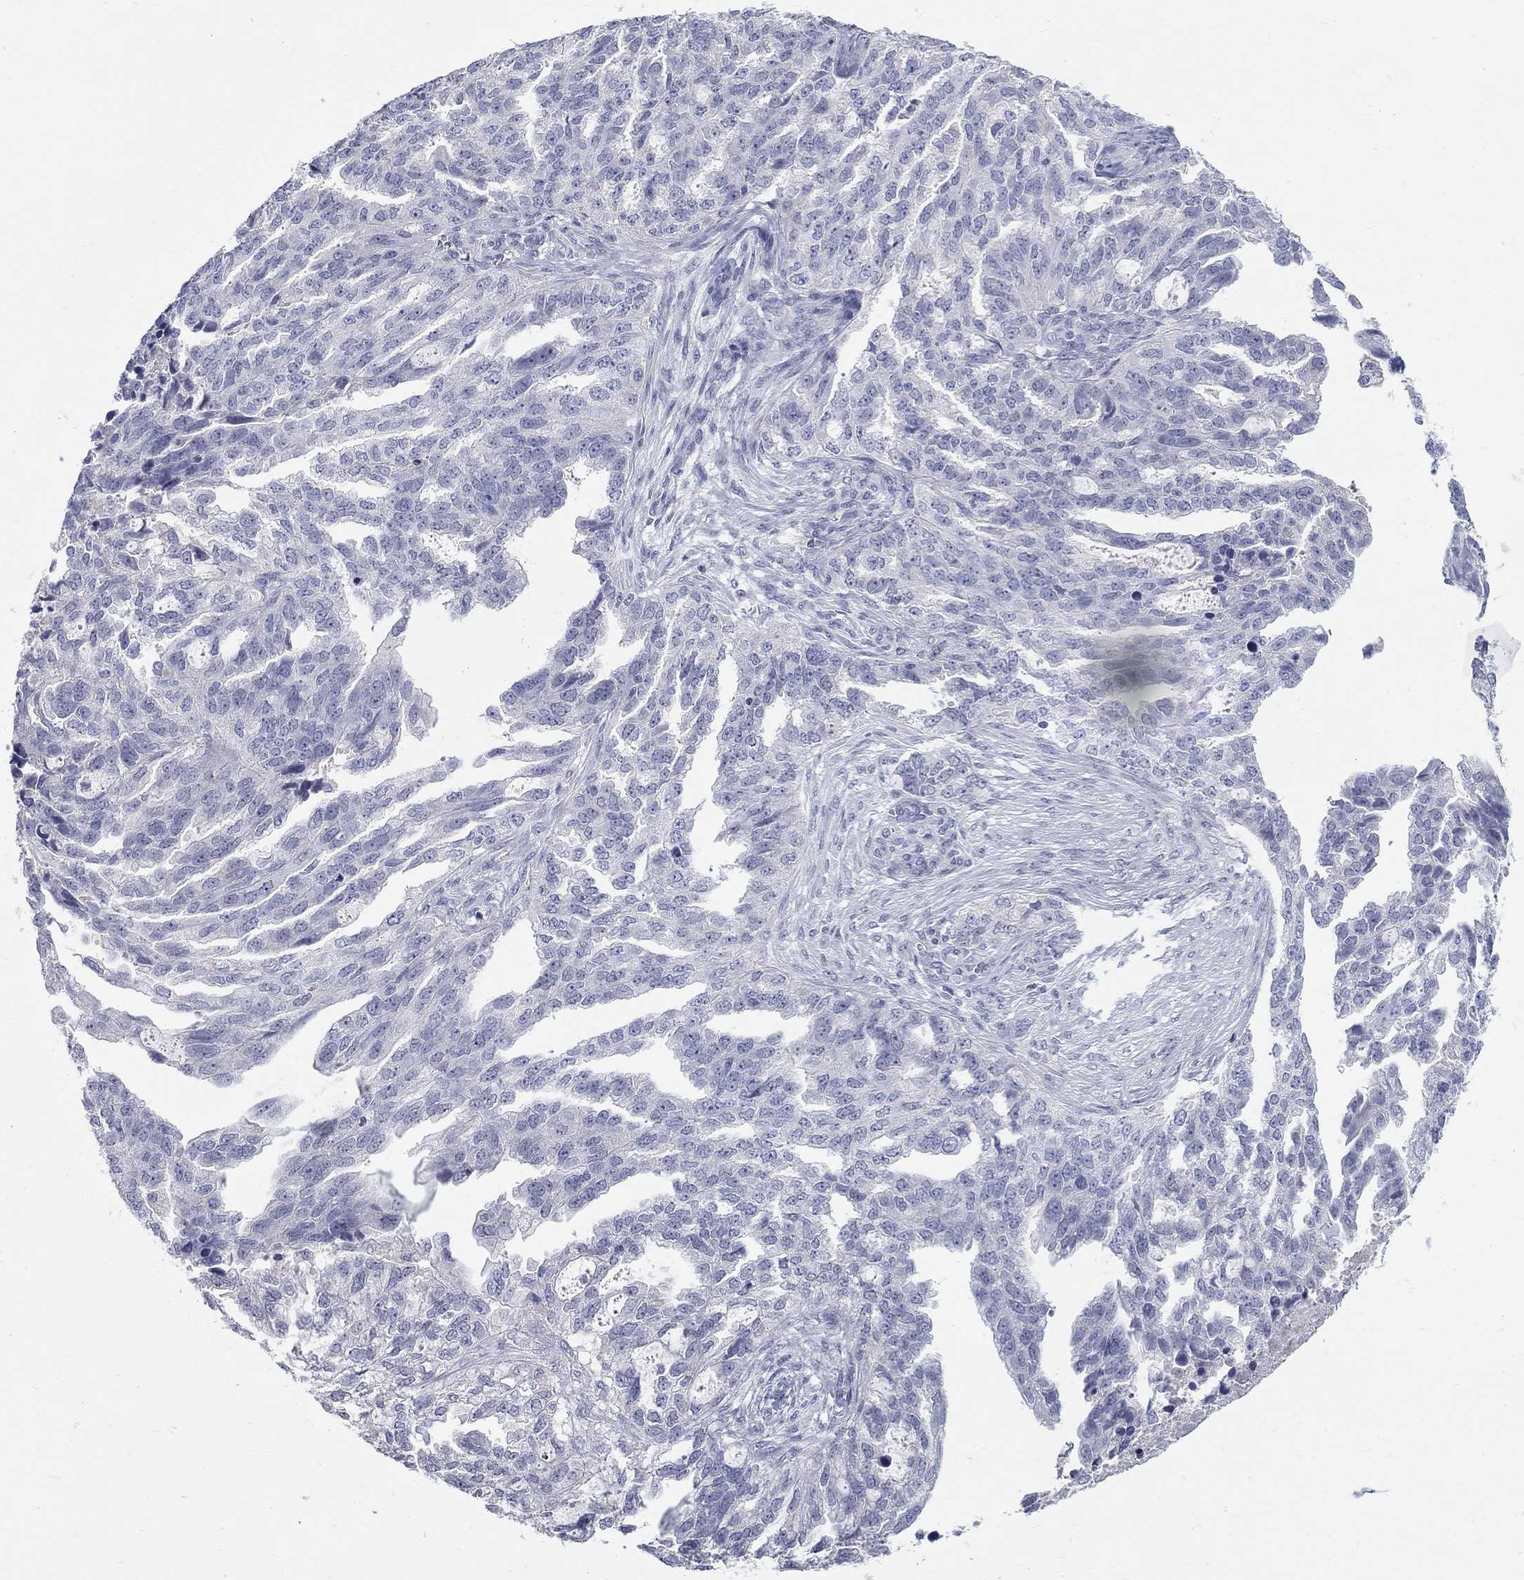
{"staining": {"intensity": "negative", "quantity": "none", "location": "none"}, "tissue": "ovarian cancer", "cell_type": "Tumor cells", "image_type": "cancer", "snomed": [{"axis": "morphology", "description": "Cystadenocarcinoma, serous, NOS"}, {"axis": "topography", "description": "Ovary"}], "caption": "Ovarian serous cystadenocarcinoma was stained to show a protein in brown. There is no significant expression in tumor cells.", "gene": "PTH1R", "patient": {"sex": "female", "age": 51}}